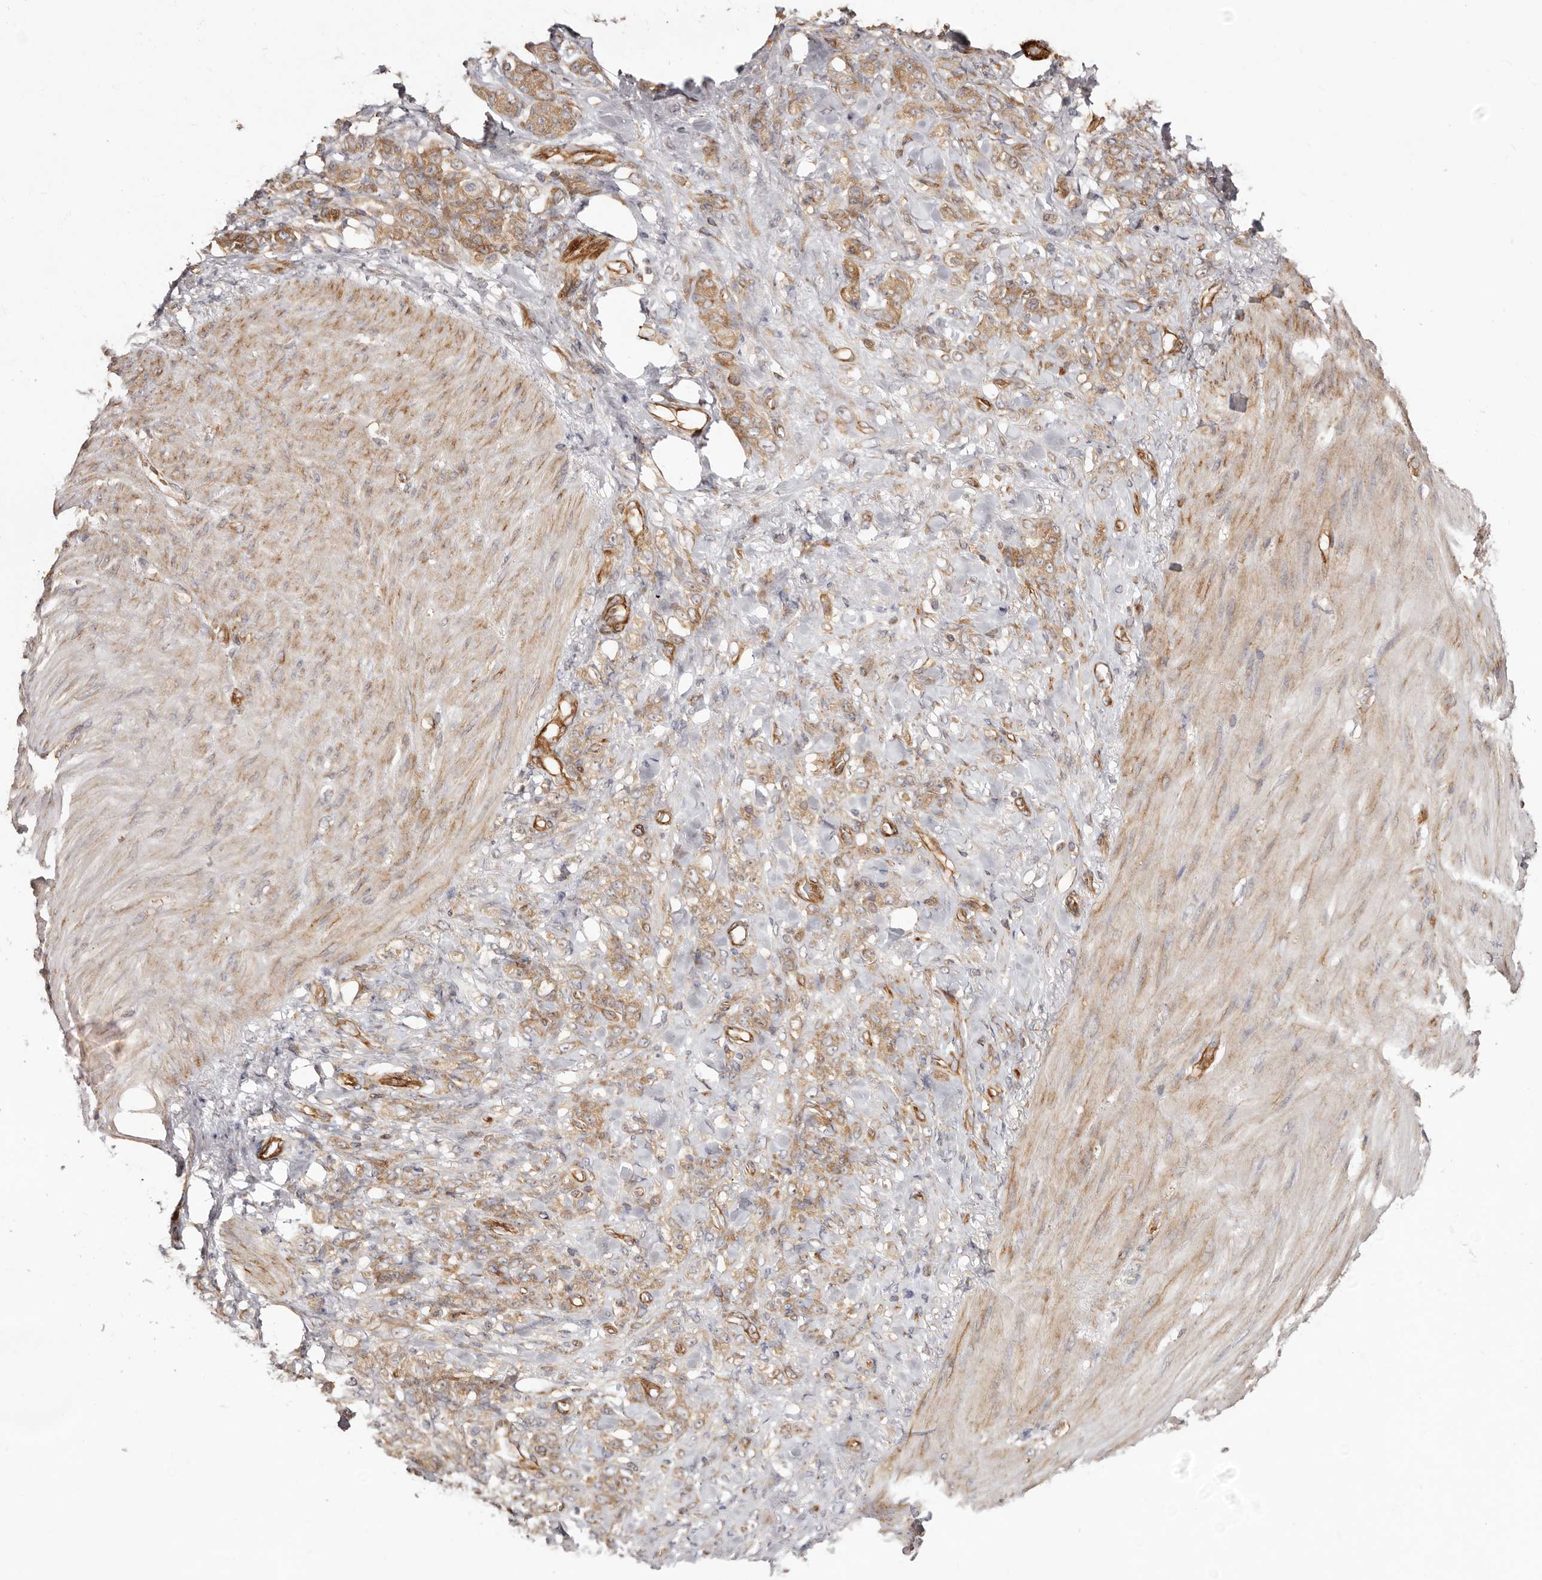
{"staining": {"intensity": "moderate", "quantity": ">75%", "location": "cytoplasmic/membranous"}, "tissue": "stomach cancer", "cell_type": "Tumor cells", "image_type": "cancer", "snomed": [{"axis": "morphology", "description": "Normal tissue, NOS"}, {"axis": "morphology", "description": "Adenocarcinoma, NOS"}, {"axis": "topography", "description": "Stomach"}], "caption": "This micrograph displays IHC staining of stomach cancer (adenocarcinoma), with medium moderate cytoplasmic/membranous staining in approximately >75% of tumor cells.", "gene": "RPS6", "patient": {"sex": "male", "age": 82}}